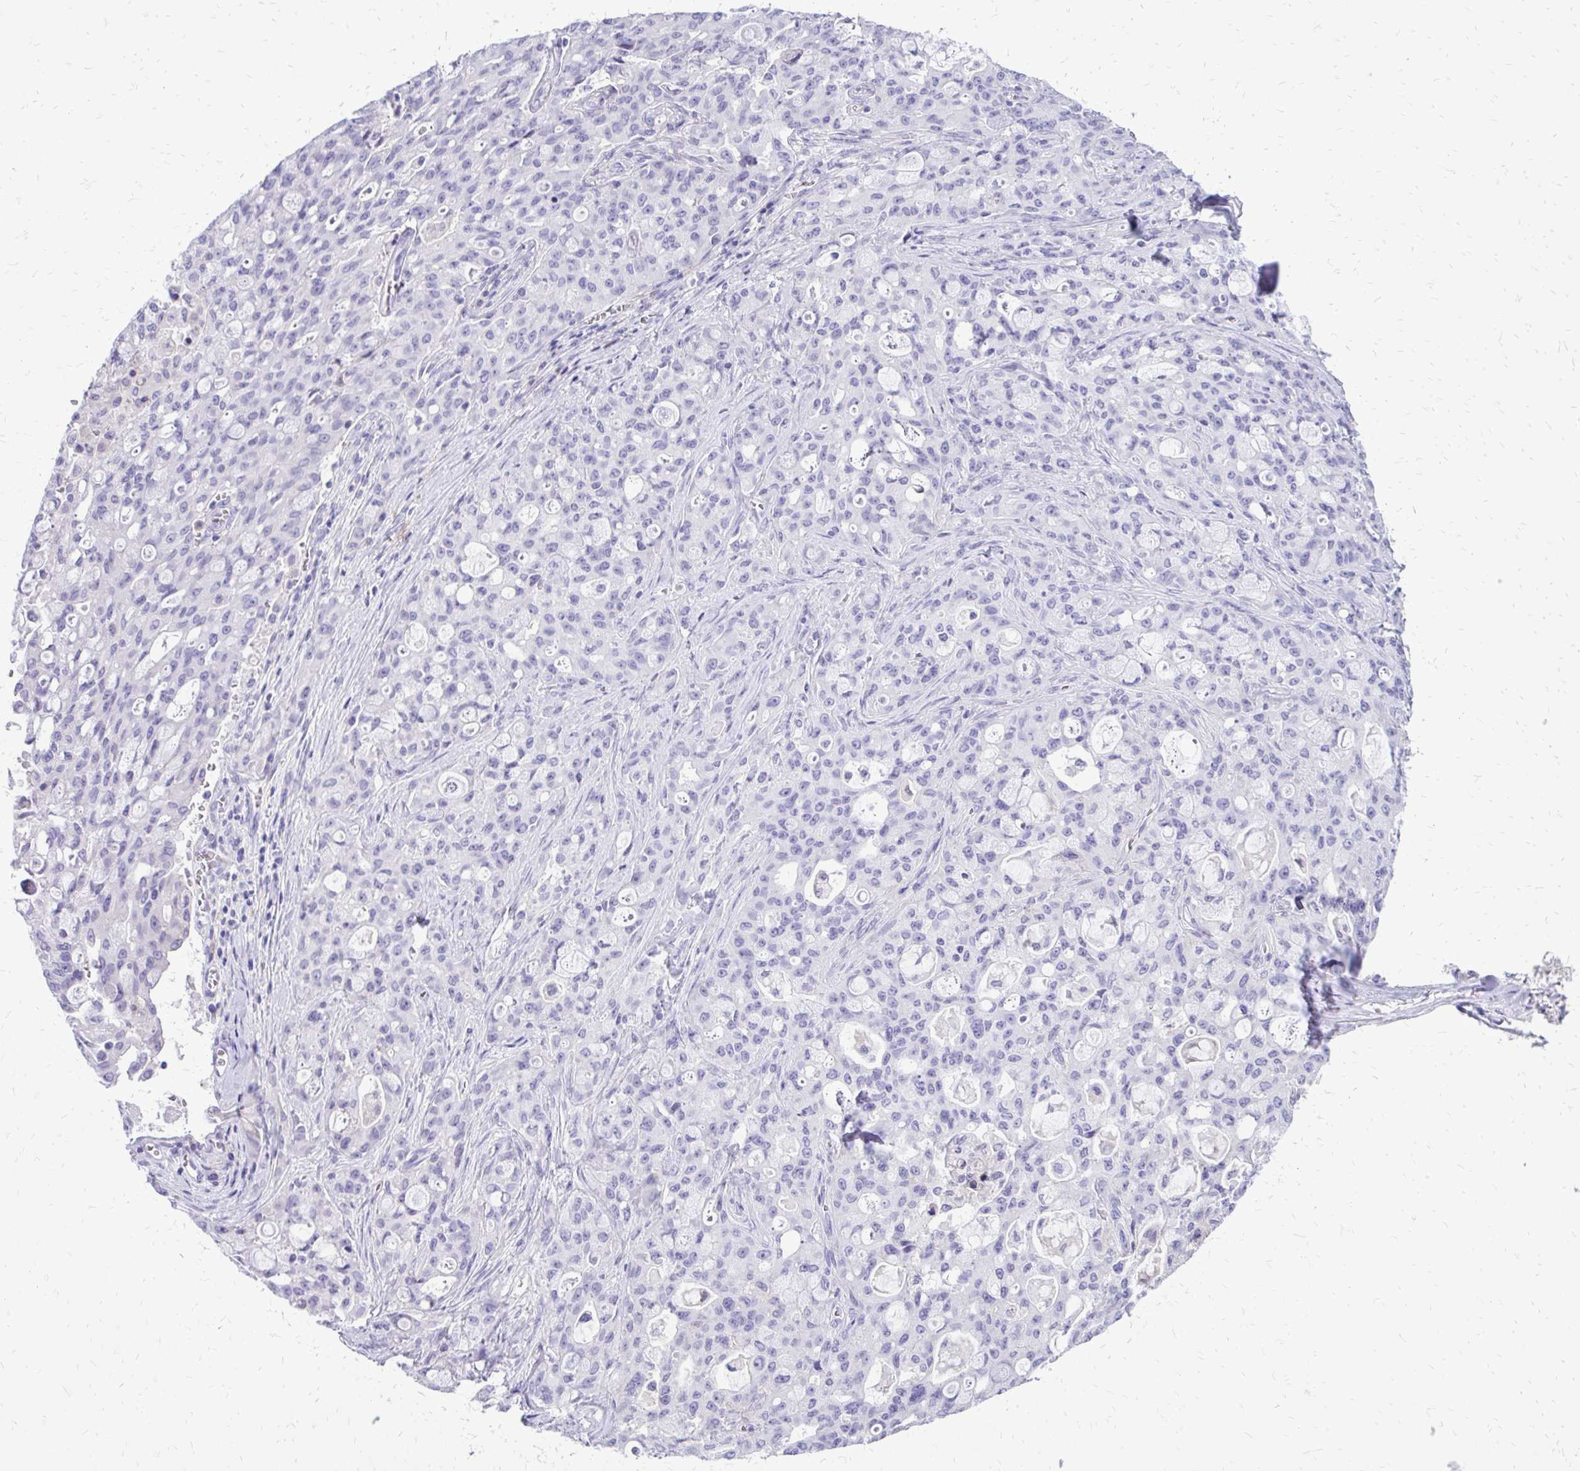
{"staining": {"intensity": "negative", "quantity": "none", "location": "none"}, "tissue": "lung cancer", "cell_type": "Tumor cells", "image_type": "cancer", "snomed": [{"axis": "morphology", "description": "Adenocarcinoma, NOS"}, {"axis": "topography", "description": "Lung"}], "caption": "The IHC histopathology image has no significant positivity in tumor cells of lung adenocarcinoma tissue.", "gene": "SIGLEC11", "patient": {"sex": "female", "age": 44}}